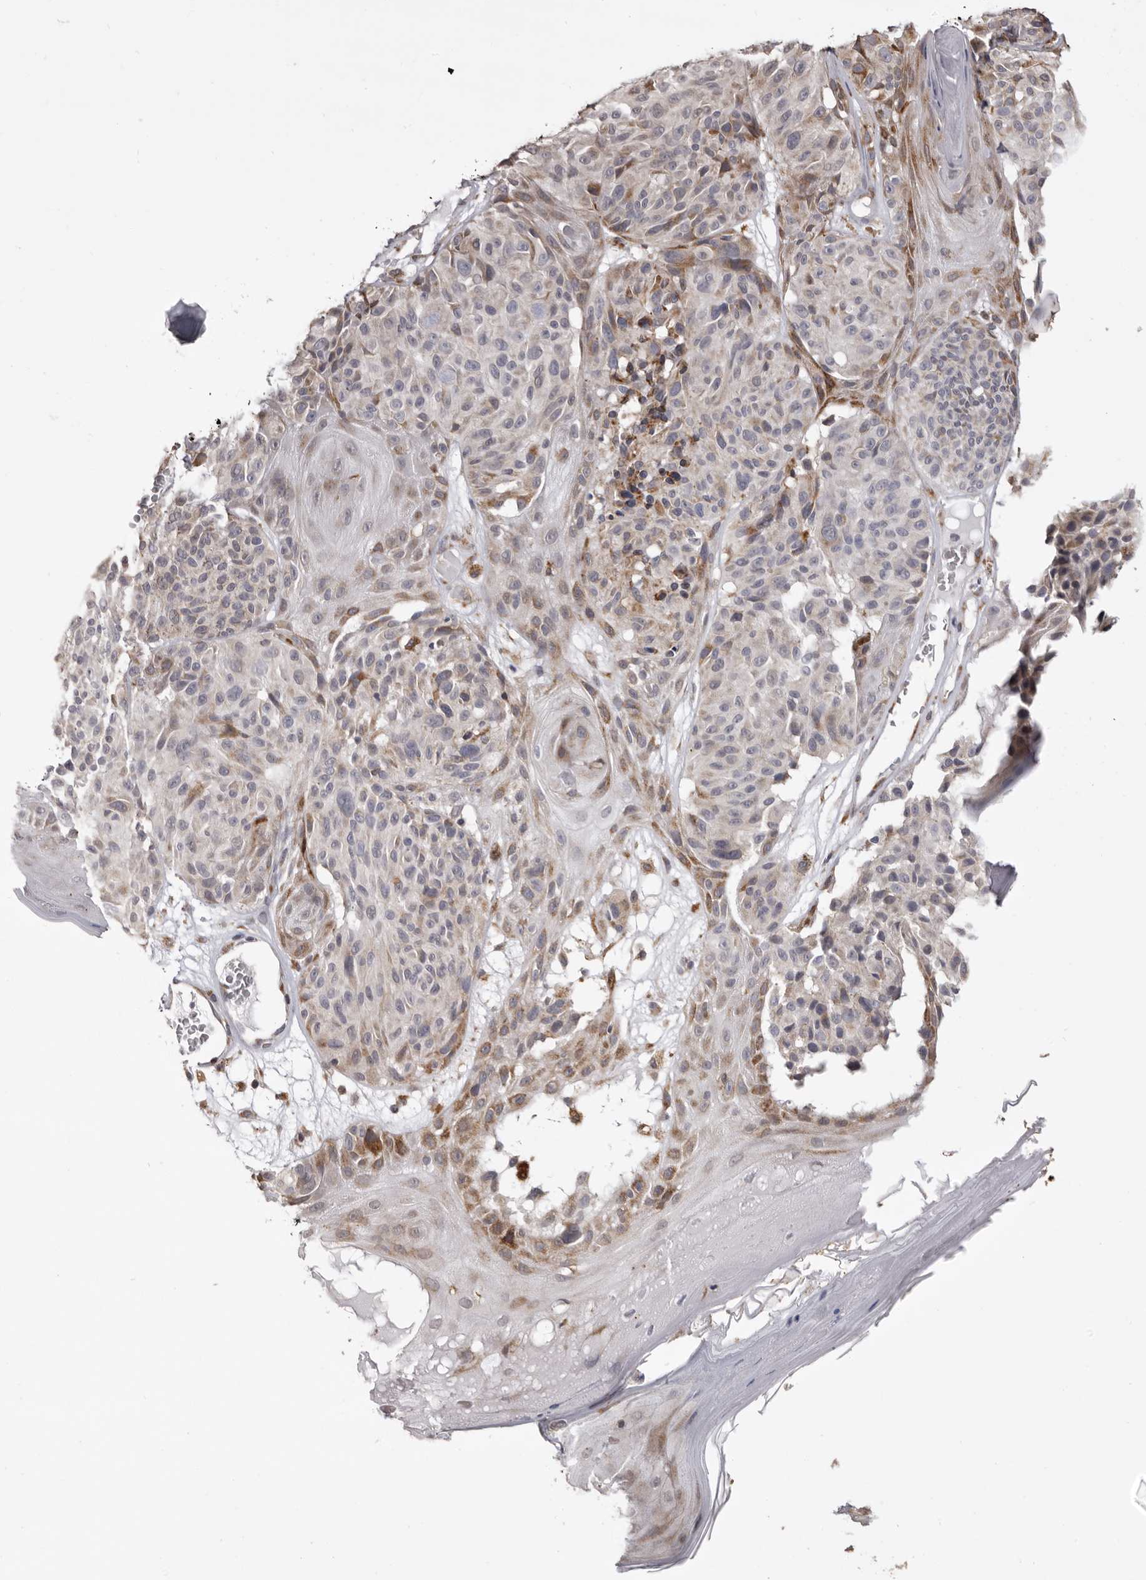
{"staining": {"intensity": "moderate", "quantity": "<25%", "location": "cytoplasmic/membranous"}, "tissue": "melanoma", "cell_type": "Tumor cells", "image_type": "cancer", "snomed": [{"axis": "morphology", "description": "Malignant melanoma, NOS"}, {"axis": "topography", "description": "Skin"}], "caption": "This photomicrograph displays malignant melanoma stained with IHC to label a protein in brown. The cytoplasmic/membranous of tumor cells show moderate positivity for the protein. Nuclei are counter-stained blue.", "gene": "PIGX", "patient": {"sex": "male", "age": 83}}